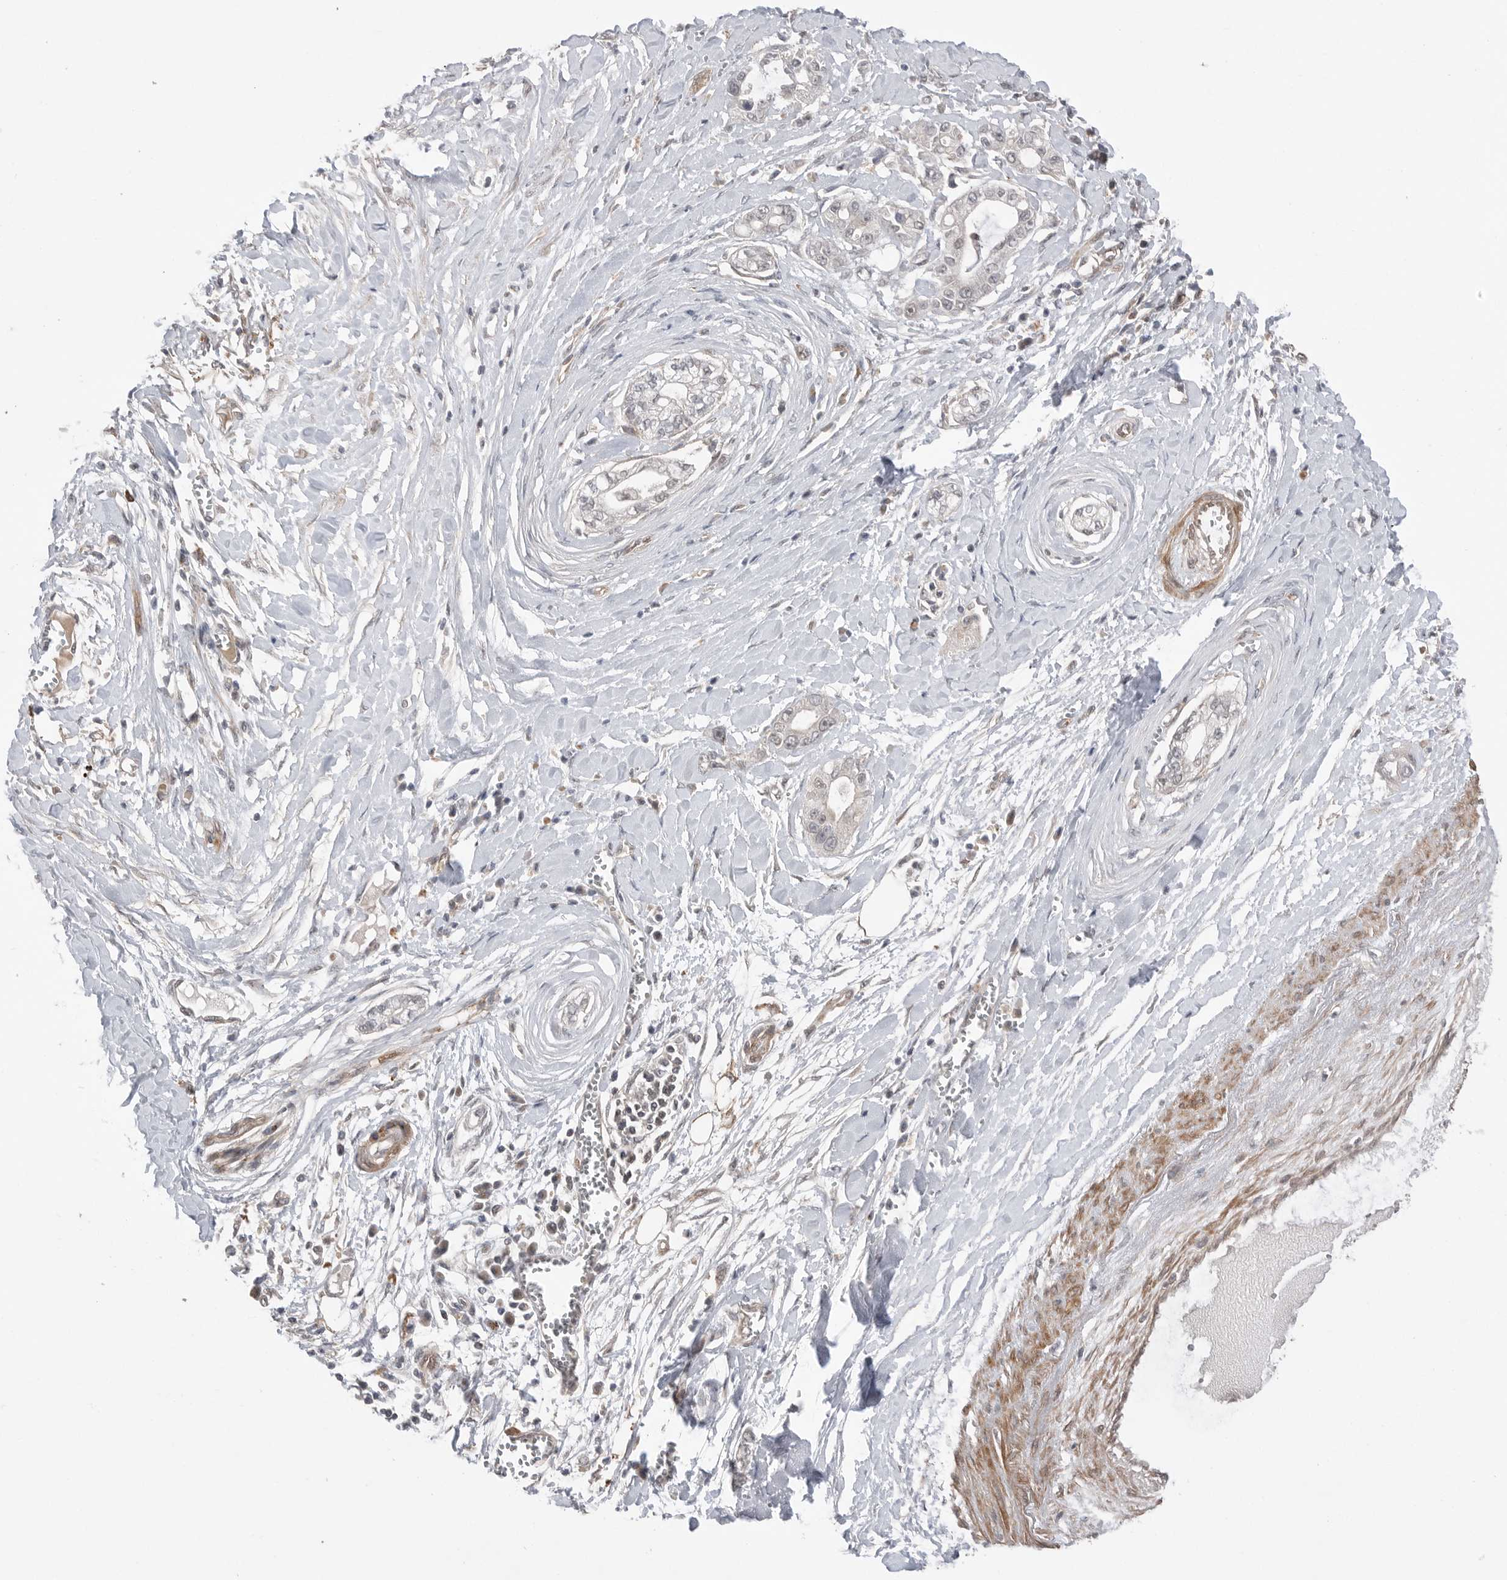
{"staining": {"intensity": "negative", "quantity": "none", "location": "none"}, "tissue": "pancreatic cancer", "cell_type": "Tumor cells", "image_type": "cancer", "snomed": [{"axis": "morphology", "description": "Adenocarcinoma, NOS"}, {"axis": "topography", "description": "Pancreas"}], "caption": "Immunohistochemistry (IHC) histopathology image of pancreatic adenocarcinoma stained for a protein (brown), which reveals no staining in tumor cells. Nuclei are stained in blue.", "gene": "PEAK1", "patient": {"sex": "male", "age": 68}}